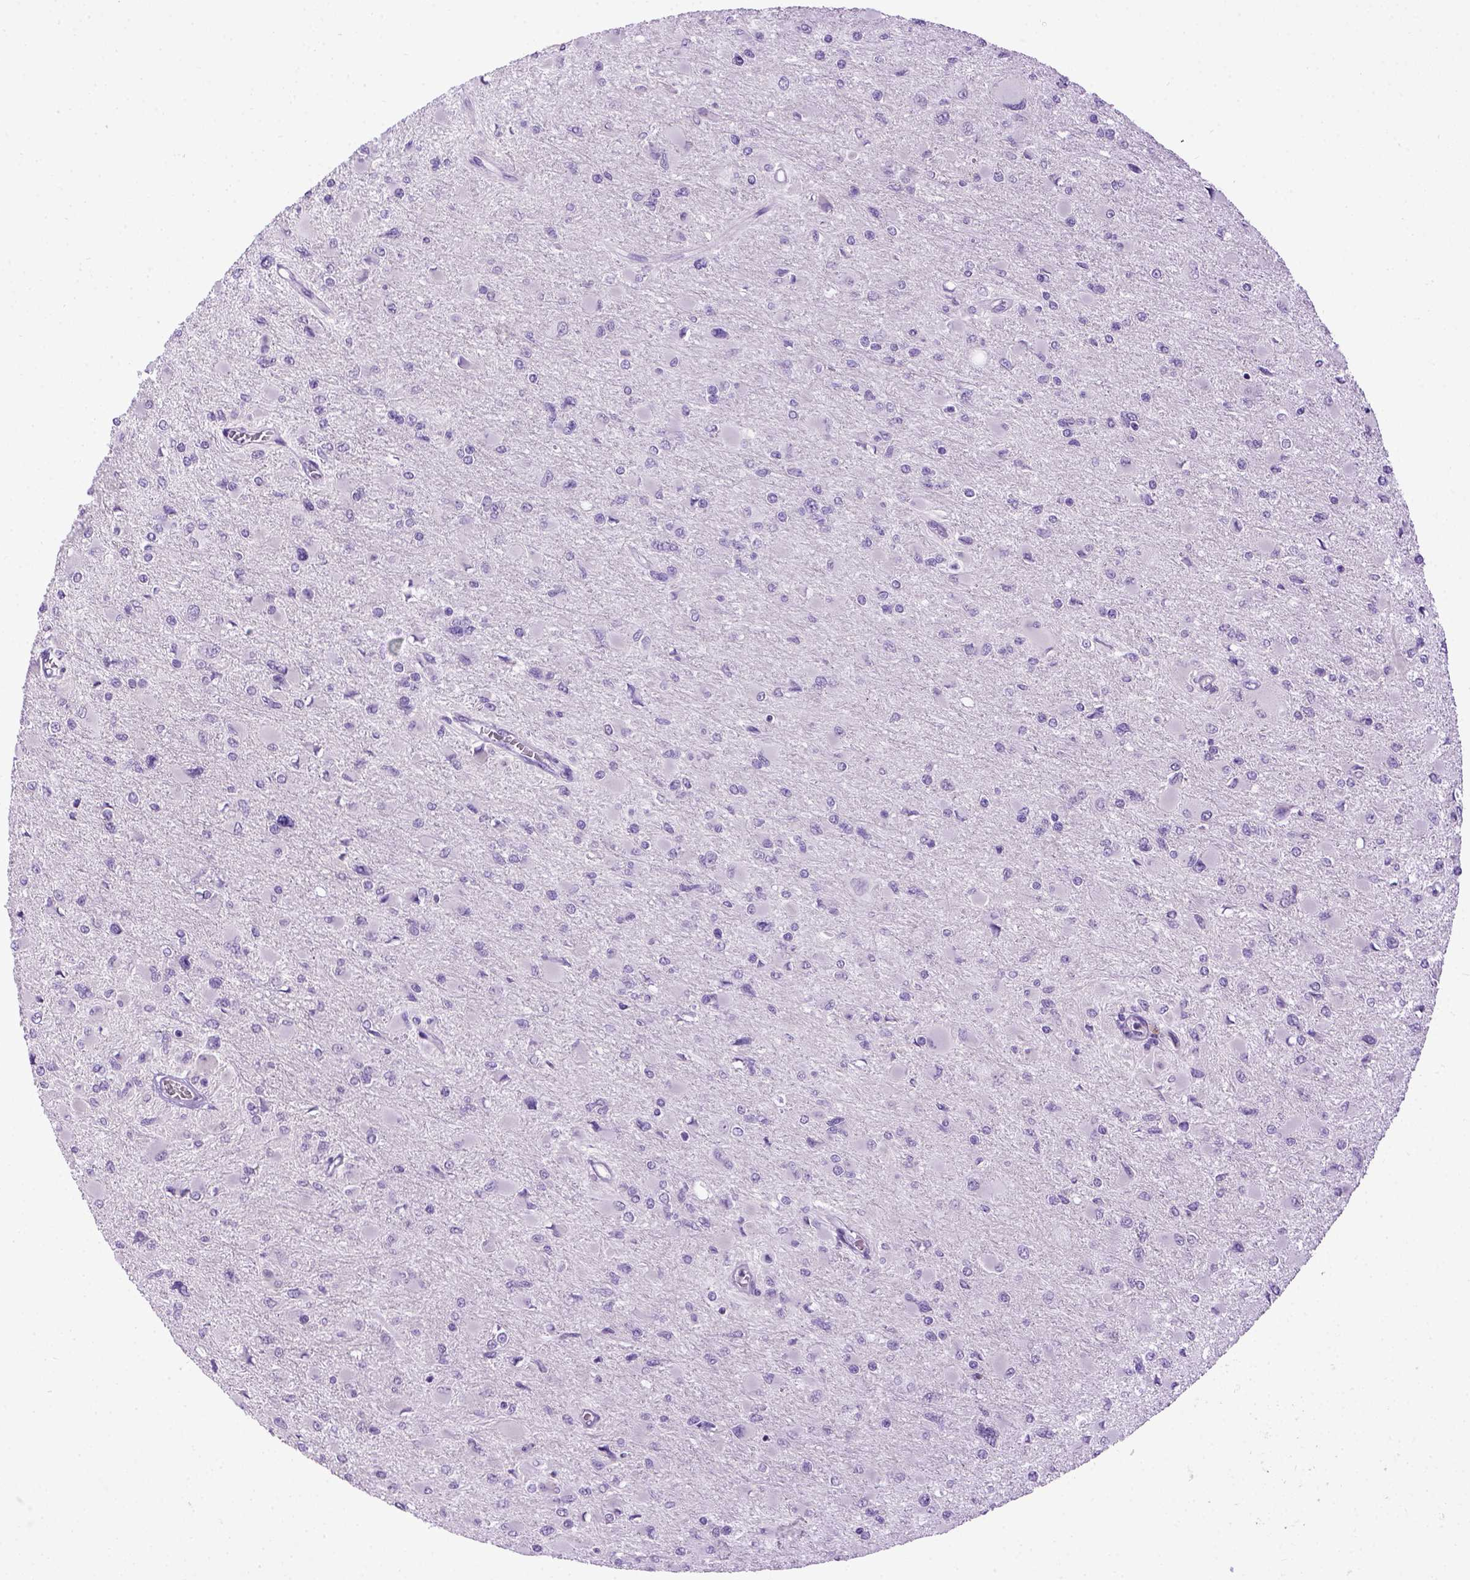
{"staining": {"intensity": "negative", "quantity": "none", "location": "none"}, "tissue": "glioma", "cell_type": "Tumor cells", "image_type": "cancer", "snomed": [{"axis": "morphology", "description": "Glioma, malignant, High grade"}, {"axis": "topography", "description": "Cerebral cortex"}], "caption": "Glioma was stained to show a protein in brown. There is no significant staining in tumor cells. (Stains: DAB immunohistochemistry with hematoxylin counter stain, Microscopy: brightfield microscopy at high magnification).", "gene": "CDH1", "patient": {"sex": "female", "age": 36}}